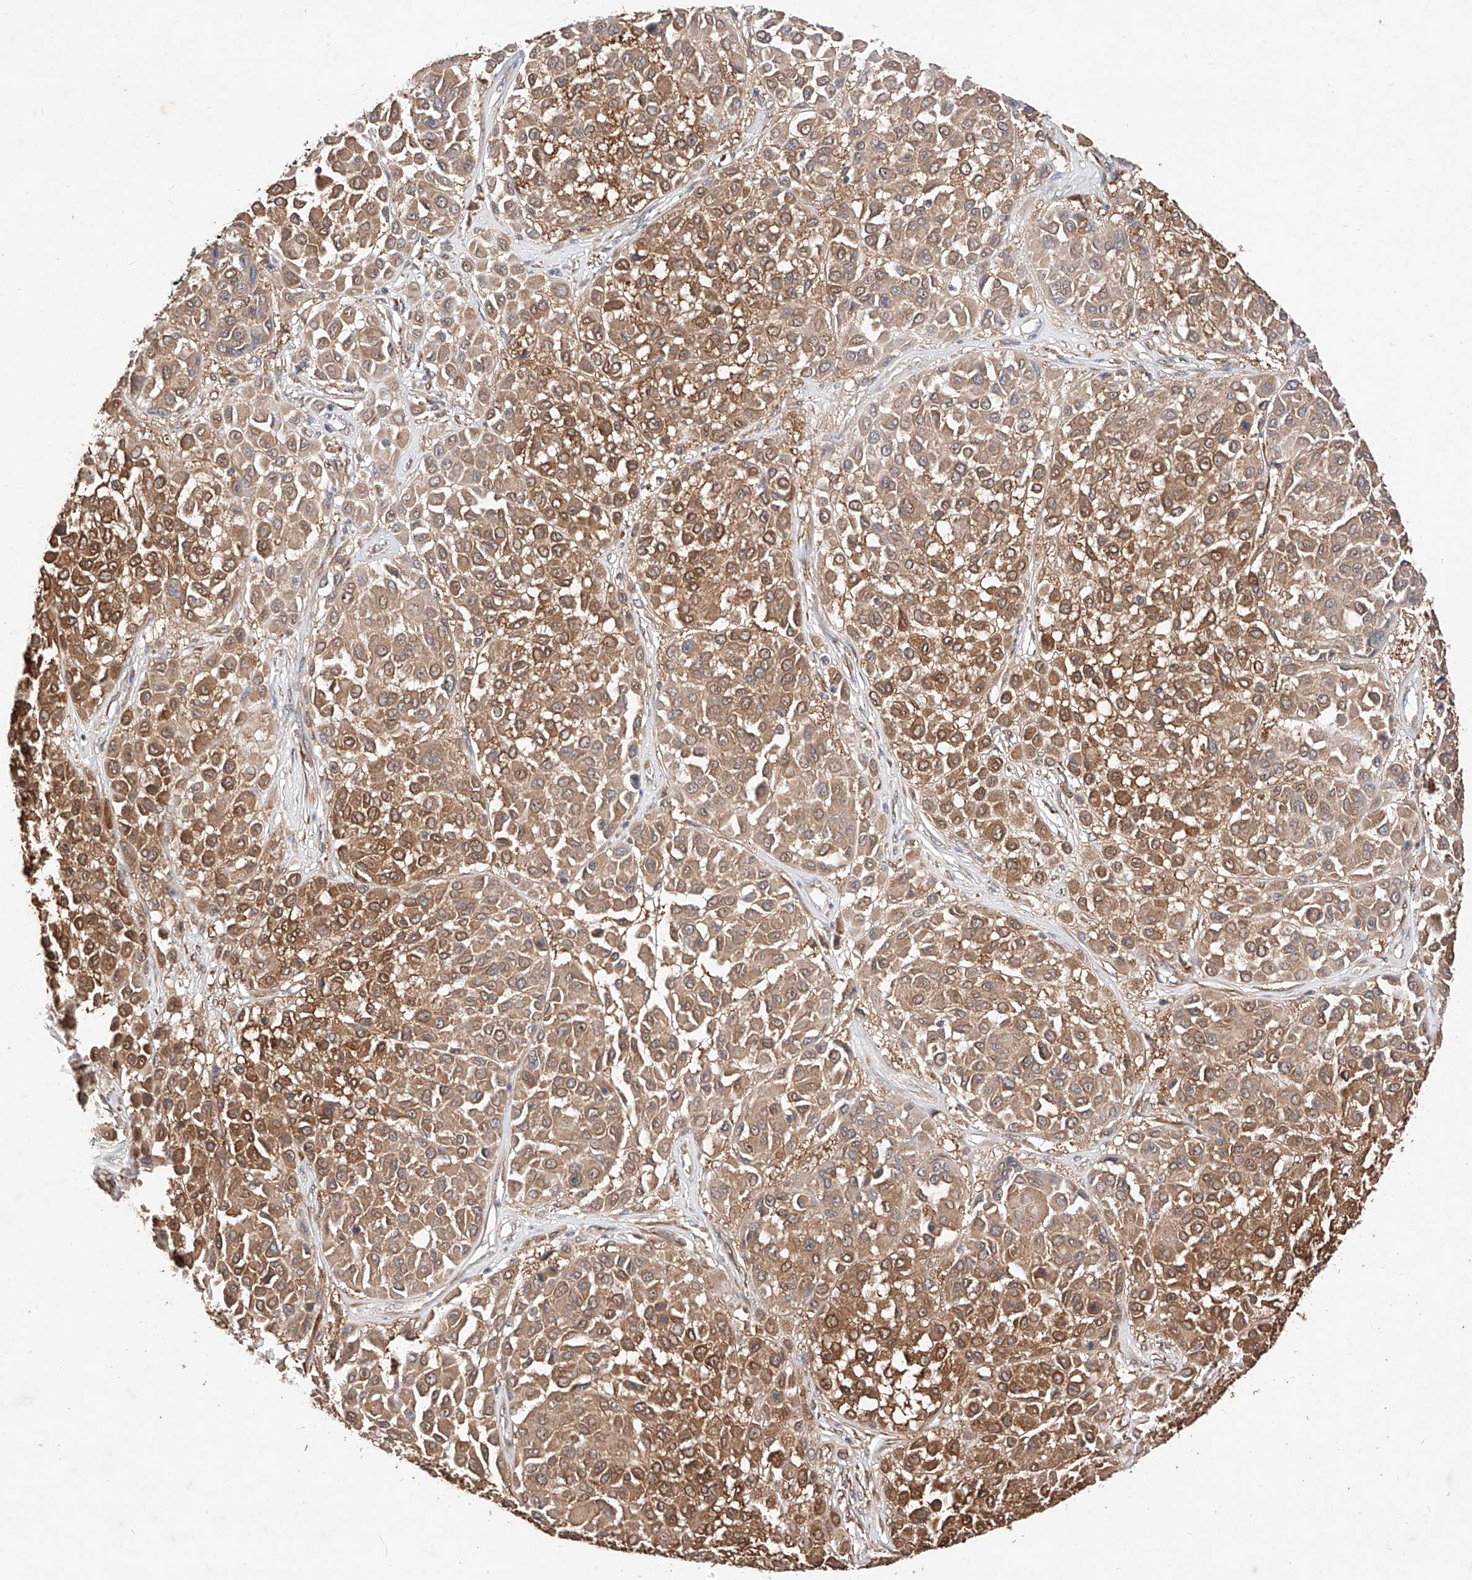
{"staining": {"intensity": "moderate", "quantity": ">75%", "location": "cytoplasmic/membranous"}, "tissue": "melanoma", "cell_type": "Tumor cells", "image_type": "cancer", "snomed": [{"axis": "morphology", "description": "Malignant melanoma, Metastatic site"}, {"axis": "topography", "description": "Soft tissue"}], "caption": "This is a micrograph of immunohistochemistry staining of malignant melanoma (metastatic site), which shows moderate staining in the cytoplasmic/membranous of tumor cells.", "gene": "ZSCAN4", "patient": {"sex": "male", "age": 41}}